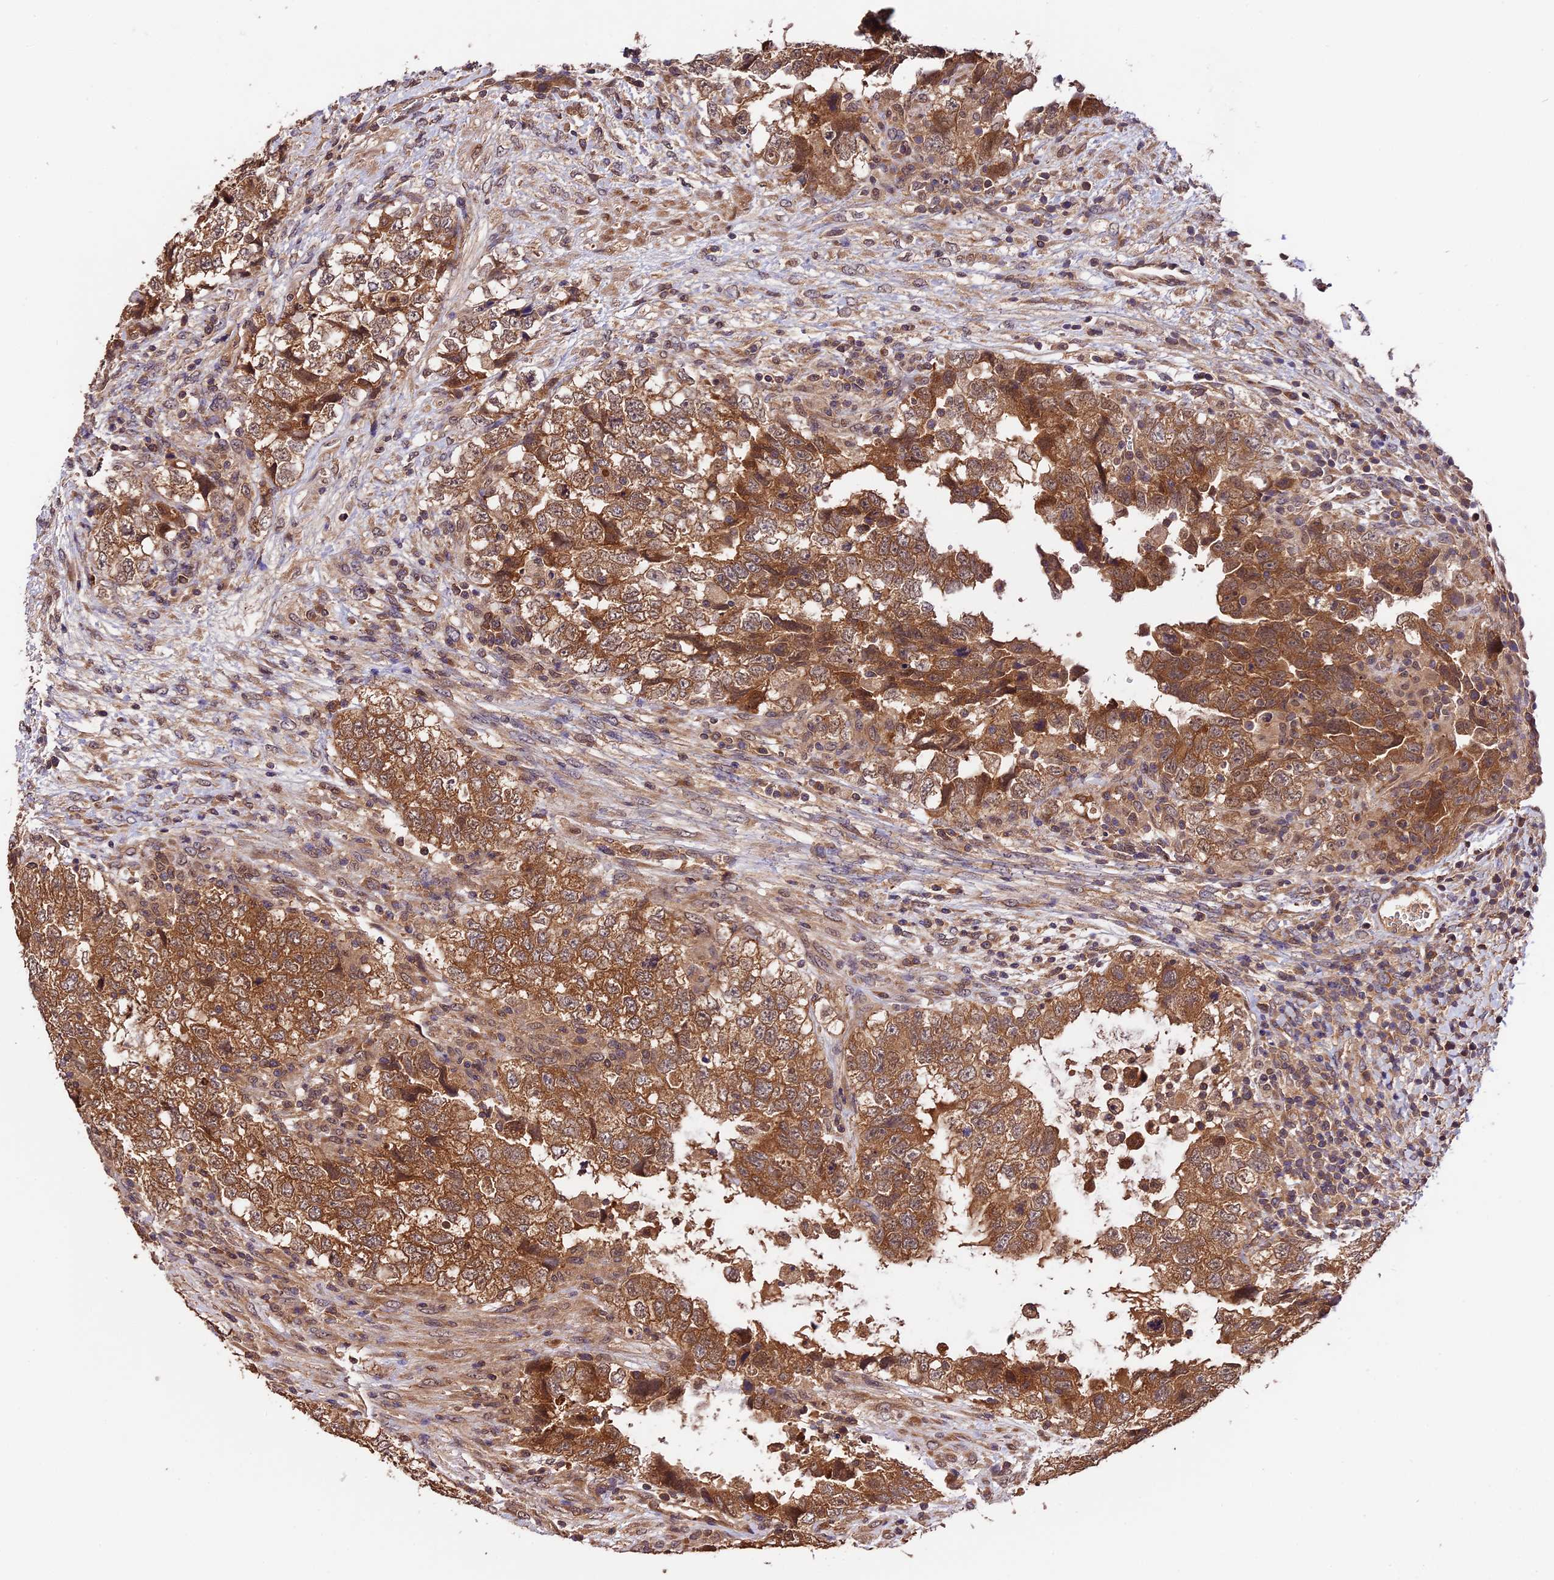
{"staining": {"intensity": "moderate", "quantity": ">75%", "location": "cytoplasmic/membranous"}, "tissue": "testis cancer", "cell_type": "Tumor cells", "image_type": "cancer", "snomed": [{"axis": "morphology", "description": "Carcinoma, Embryonal, NOS"}, {"axis": "topography", "description": "Testis"}], "caption": "Brown immunohistochemical staining in human testis embryonal carcinoma reveals moderate cytoplasmic/membranous staining in about >75% of tumor cells.", "gene": "TRMT1", "patient": {"sex": "male", "age": 37}}